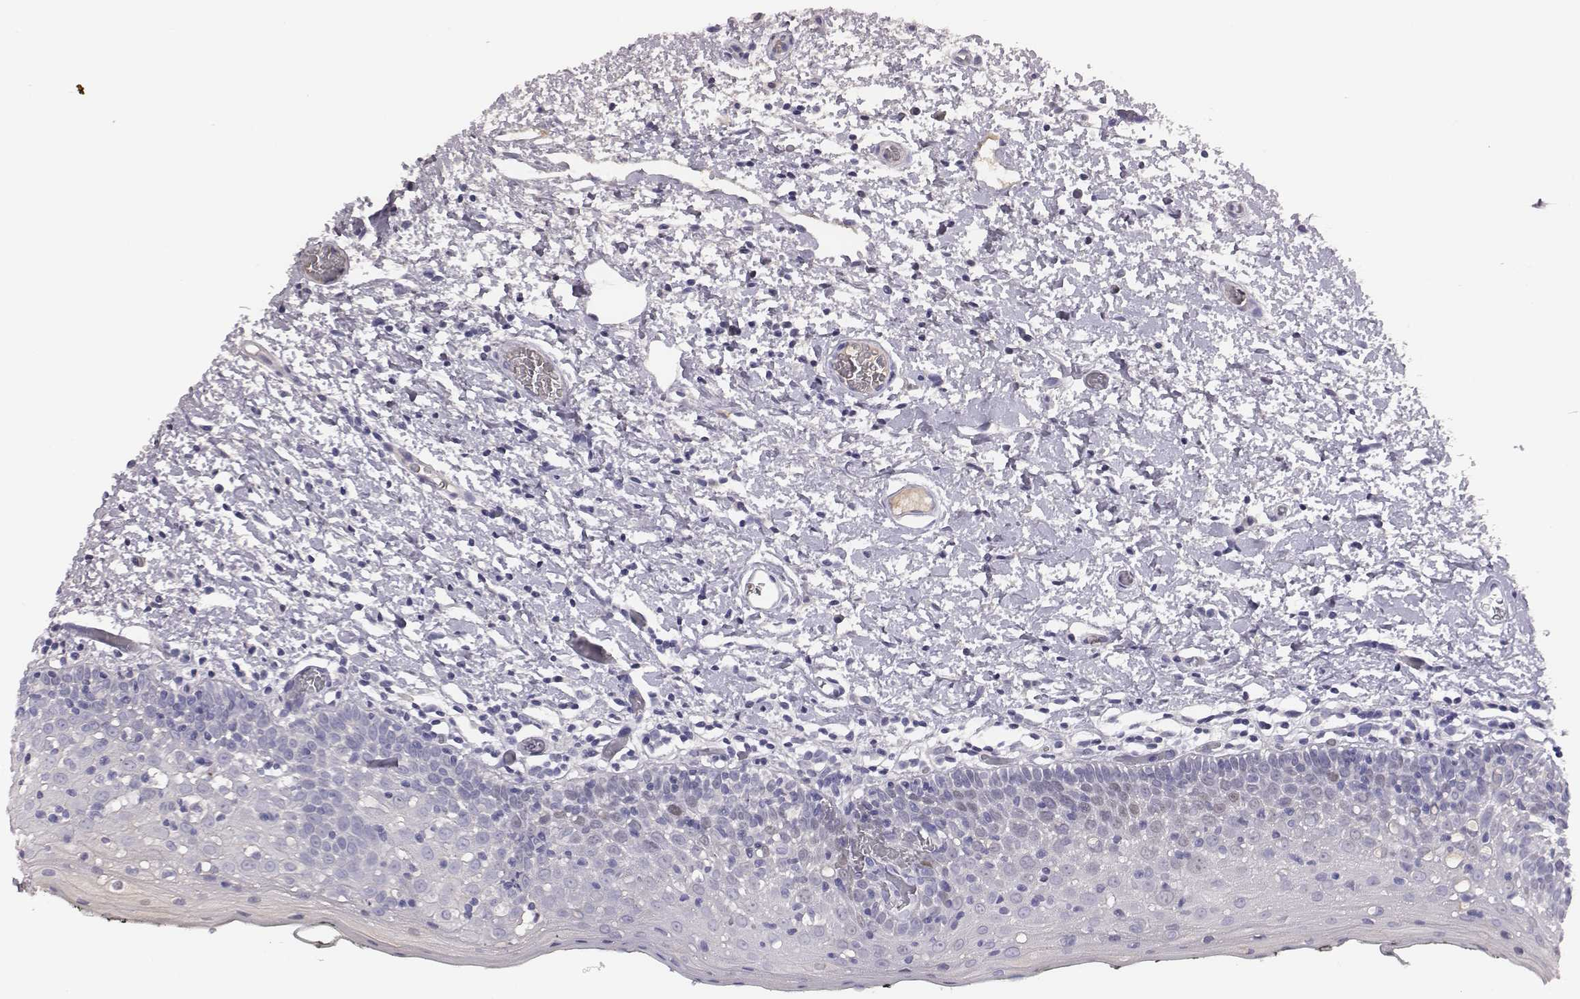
{"staining": {"intensity": "negative", "quantity": "none", "location": "none"}, "tissue": "oral mucosa", "cell_type": "Squamous epithelial cells", "image_type": "normal", "snomed": [{"axis": "morphology", "description": "Normal tissue, NOS"}, {"axis": "morphology", "description": "Squamous cell carcinoma, NOS"}, {"axis": "topography", "description": "Oral tissue"}, {"axis": "topography", "description": "Head-Neck"}], "caption": "Immunohistochemistry (IHC) micrograph of benign oral mucosa: oral mucosa stained with DAB reveals no significant protein expression in squamous epithelial cells.", "gene": "EN1", "patient": {"sex": "male", "age": 69}}